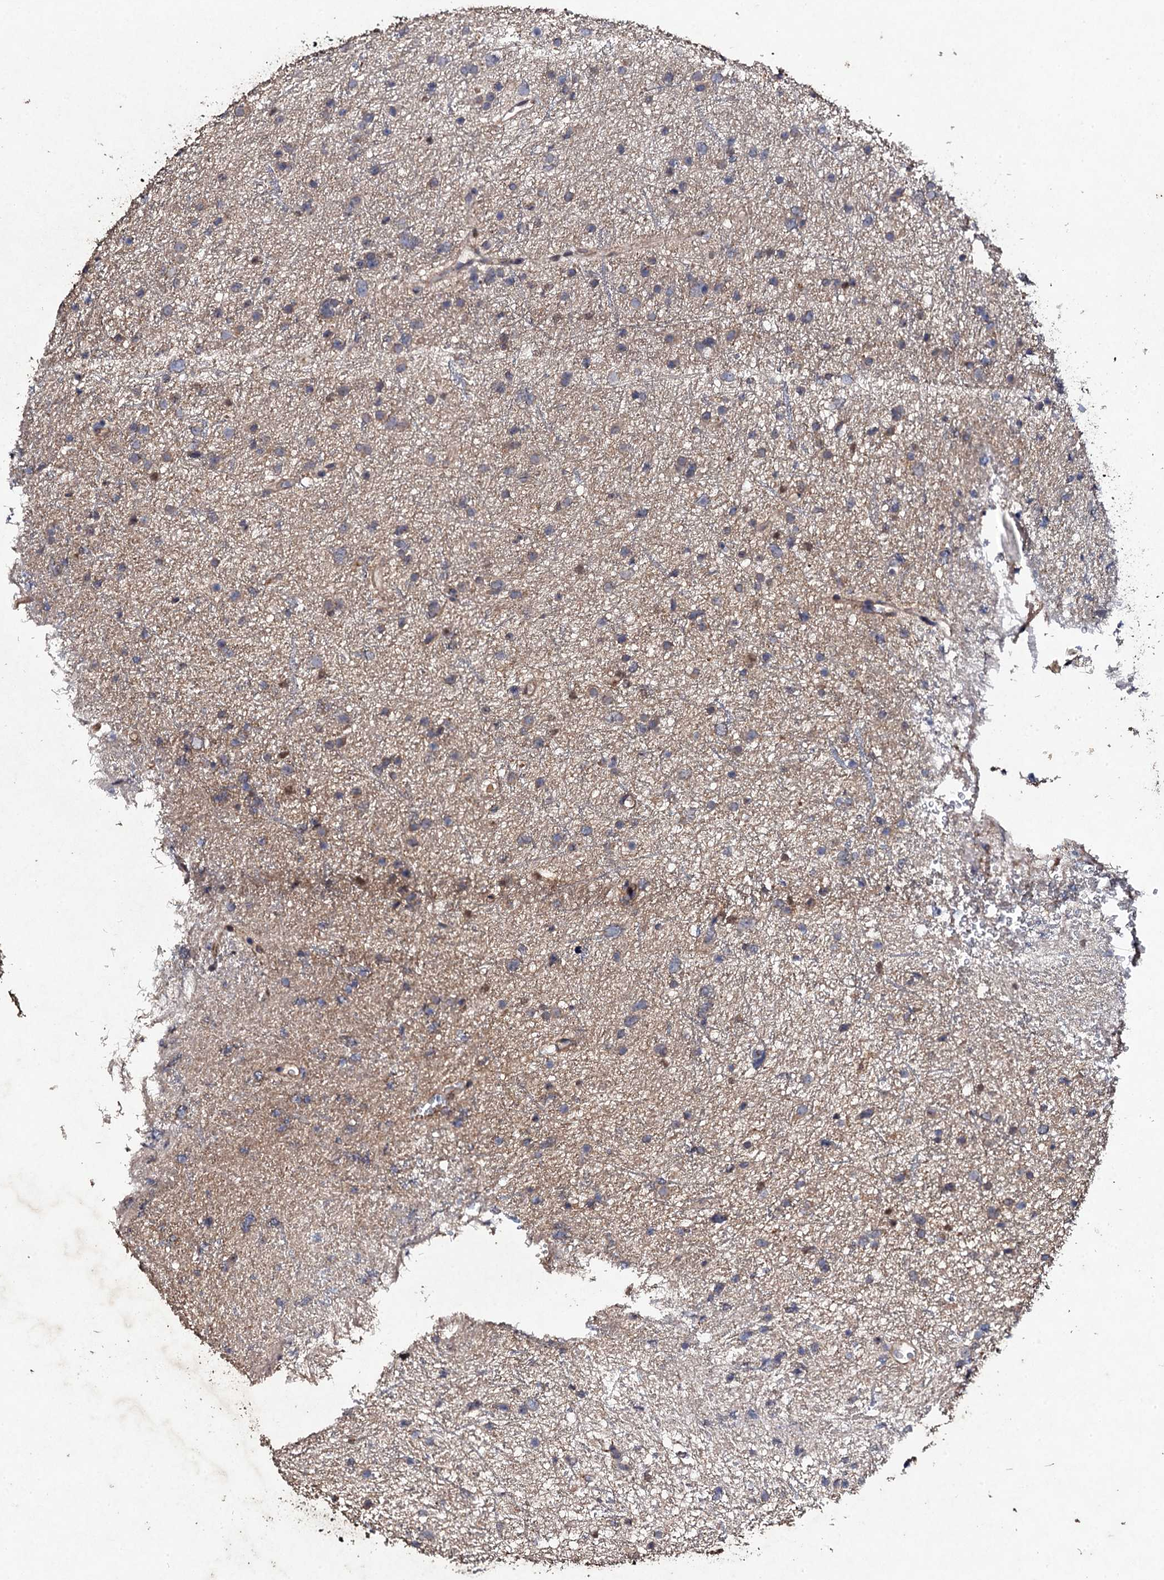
{"staining": {"intensity": "weak", "quantity": "25%-75%", "location": "cytoplasmic/membranous"}, "tissue": "glioma", "cell_type": "Tumor cells", "image_type": "cancer", "snomed": [{"axis": "morphology", "description": "Glioma, malignant, Low grade"}, {"axis": "topography", "description": "Cerebral cortex"}], "caption": "DAB immunohistochemical staining of human glioma displays weak cytoplasmic/membranous protein staining in about 25%-75% of tumor cells. The protein of interest is shown in brown color, while the nuclei are stained blue.", "gene": "MOCOS", "patient": {"sex": "female", "age": 39}}